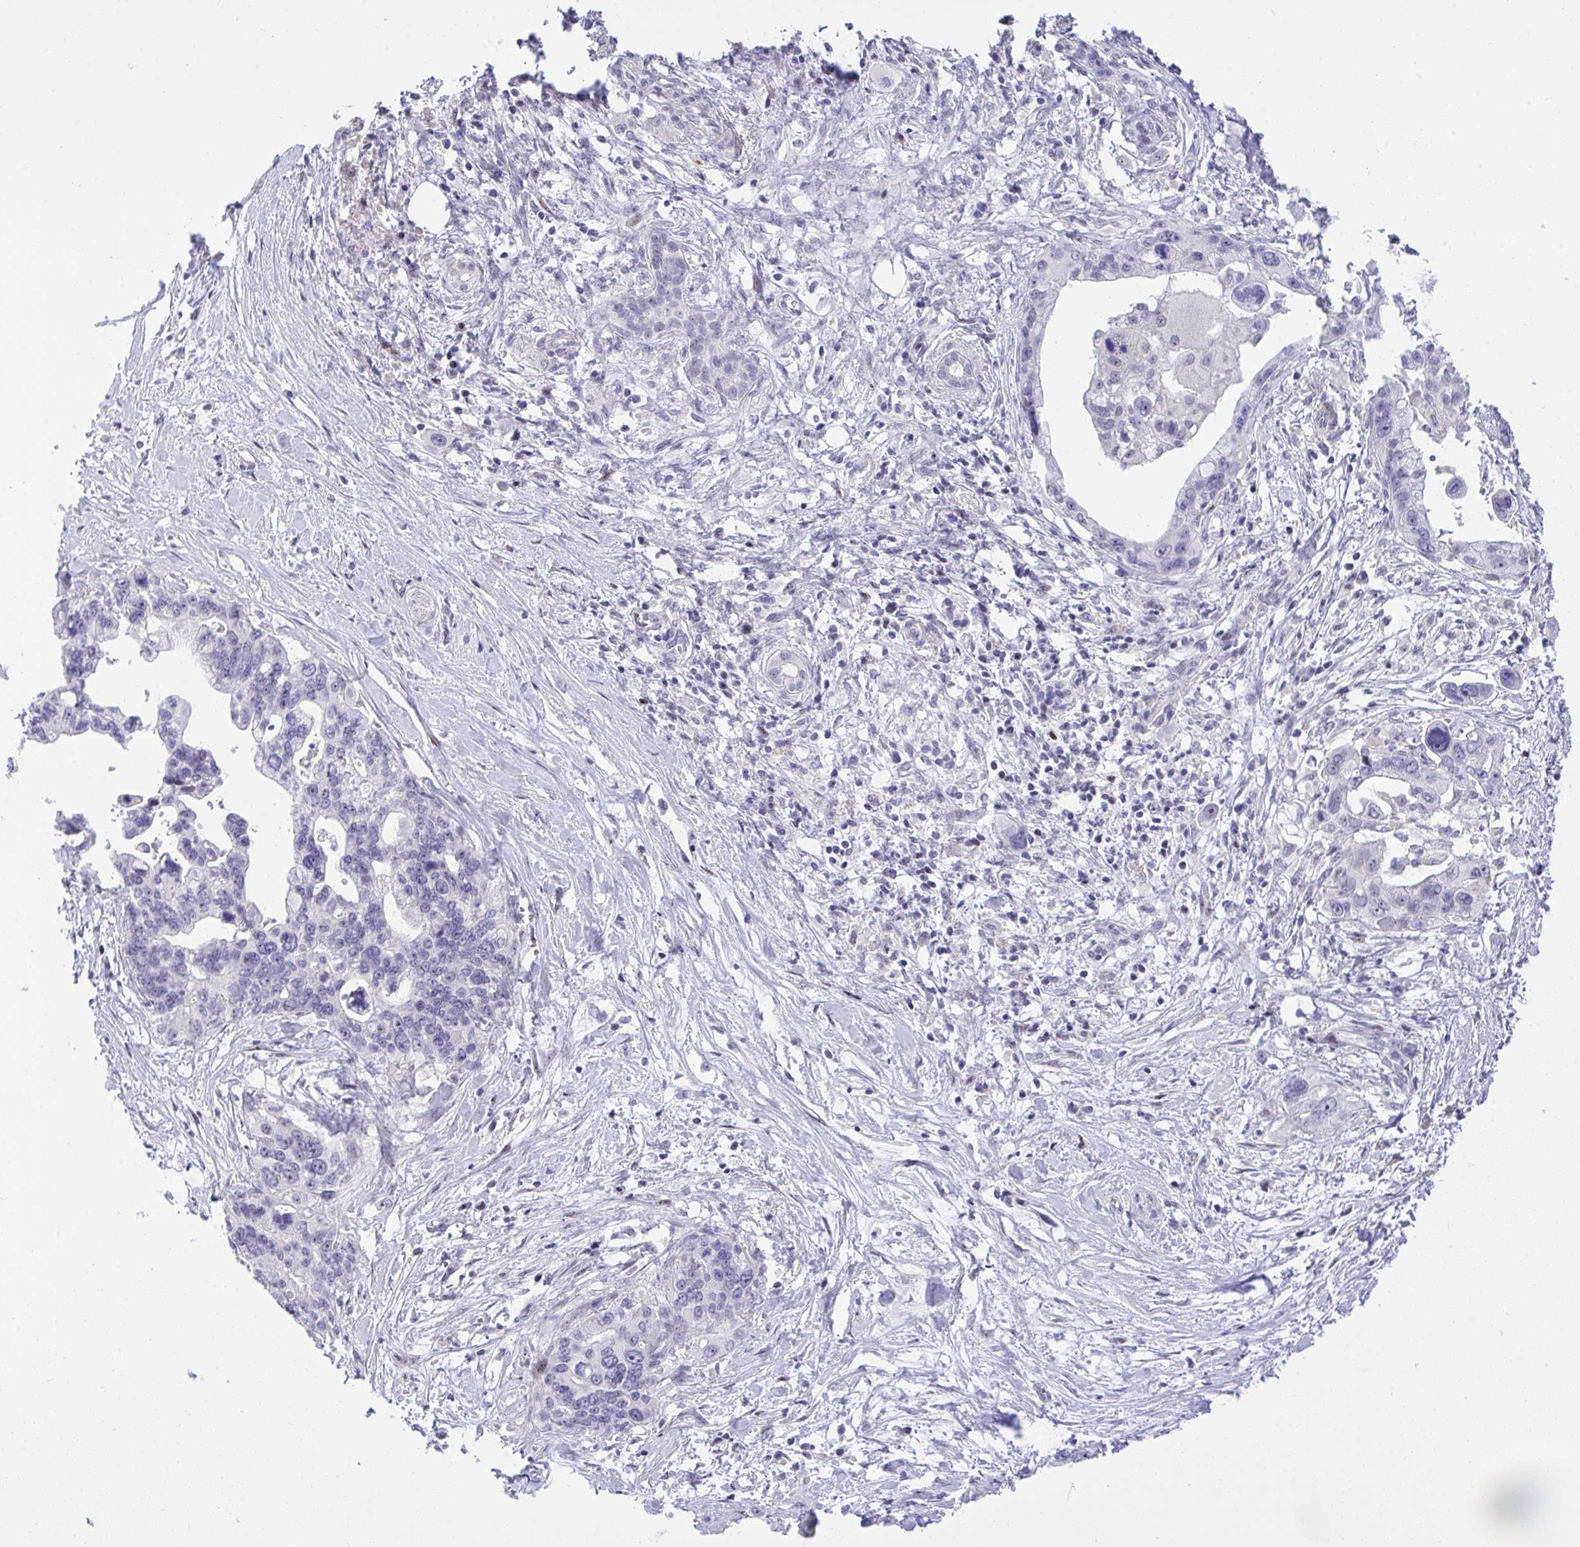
{"staining": {"intensity": "negative", "quantity": "none", "location": "none"}, "tissue": "pancreatic cancer", "cell_type": "Tumor cells", "image_type": "cancer", "snomed": [{"axis": "morphology", "description": "Adenocarcinoma, NOS"}, {"axis": "topography", "description": "Pancreas"}], "caption": "DAB immunohistochemical staining of human pancreatic cancer displays no significant positivity in tumor cells.", "gene": "PLPPR3", "patient": {"sex": "female", "age": 83}}